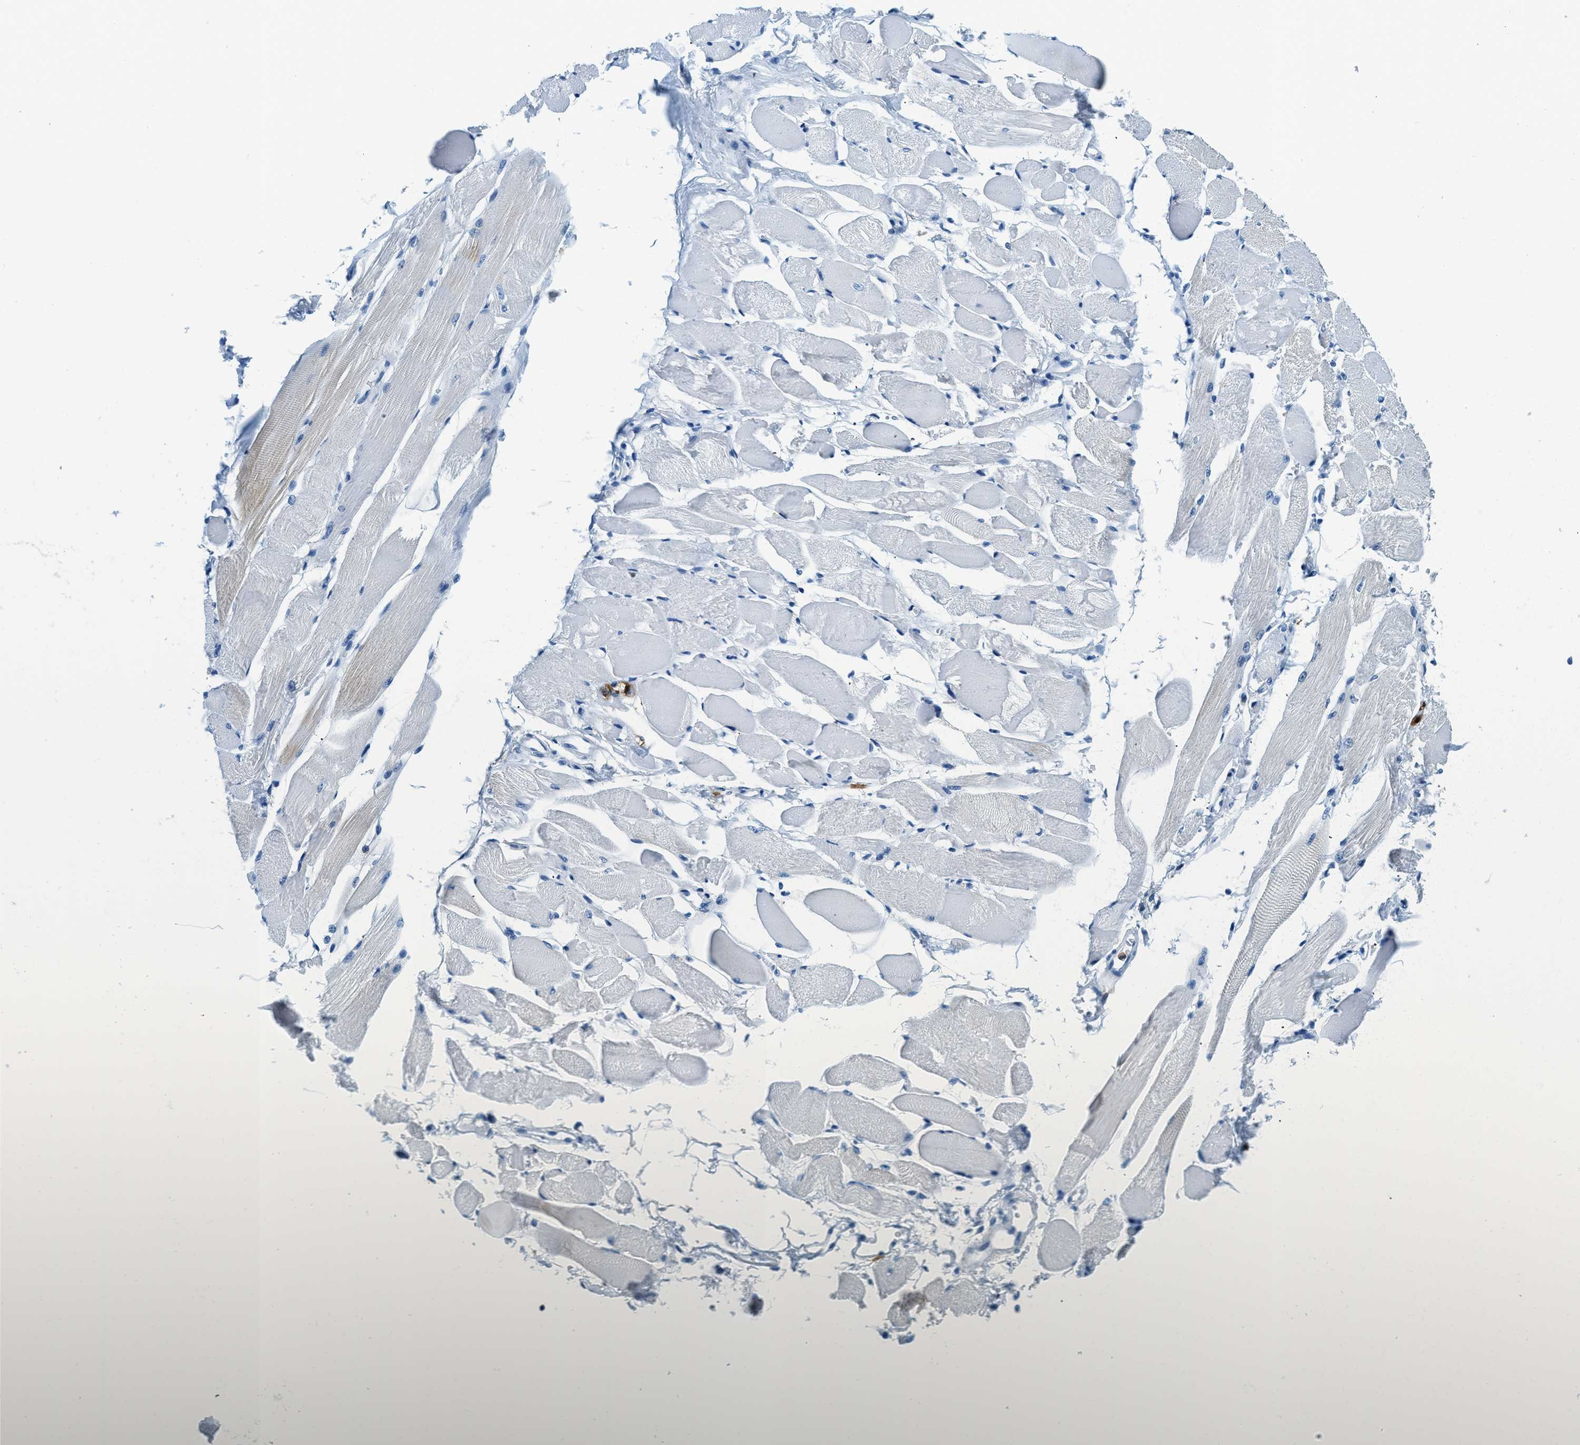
{"staining": {"intensity": "negative", "quantity": "none", "location": "none"}, "tissue": "skeletal muscle", "cell_type": "Myocytes", "image_type": "normal", "snomed": [{"axis": "morphology", "description": "Normal tissue, NOS"}, {"axis": "topography", "description": "Skeletal muscle"}, {"axis": "topography", "description": "Peripheral nerve tissue"}], "caption": "IHC micrograph of unremarkable skeletal muscle: skeletal muscle stained with DAB (3,3'-diaminobenzidine) displays no significant protein positivity in myocytes.", "gene": "CAPG", "patient": {"sex": "female", "age": 84}}